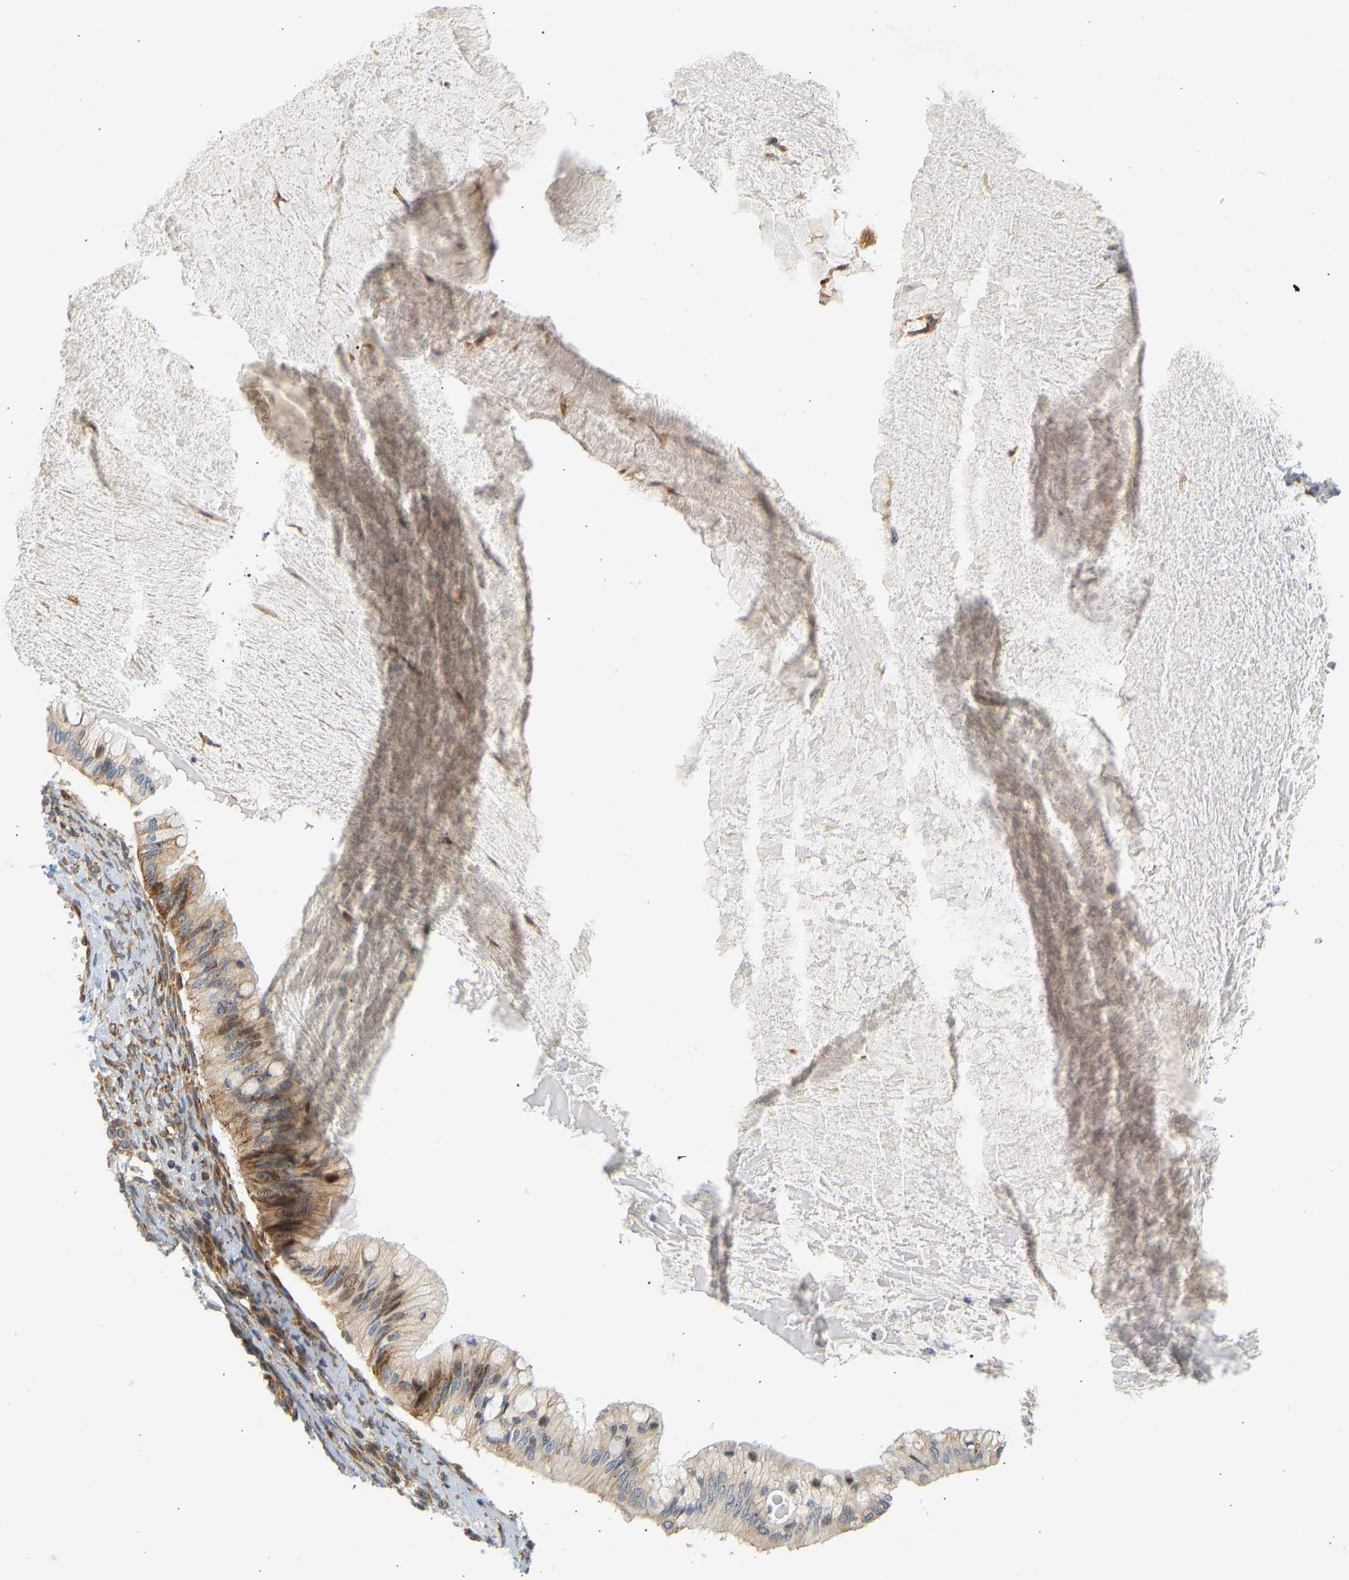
{"staining": {"intensity": "moderate", "quantity": ">75%", "location": "cytoplasmic/membranous"}, "tissue": "ovarian cancer", "cell_type": "Tumor cells", "image_type": "cancer", "snomed": [{"axis": "morphology", "description": "Cystadenocarcinoma, mucinous, NOS"}, {"axis": "topography", "description": "Ovary"}], "caption": "Immunohistochemistry of ovarian mucinous cystadenocarcinoma reveals medium levels of moderate cytoplasmic/membranous staining in approximately >75% of tumor cells.", "gene": "RPS14", "patient": {"sex": "female", "age": 57}}